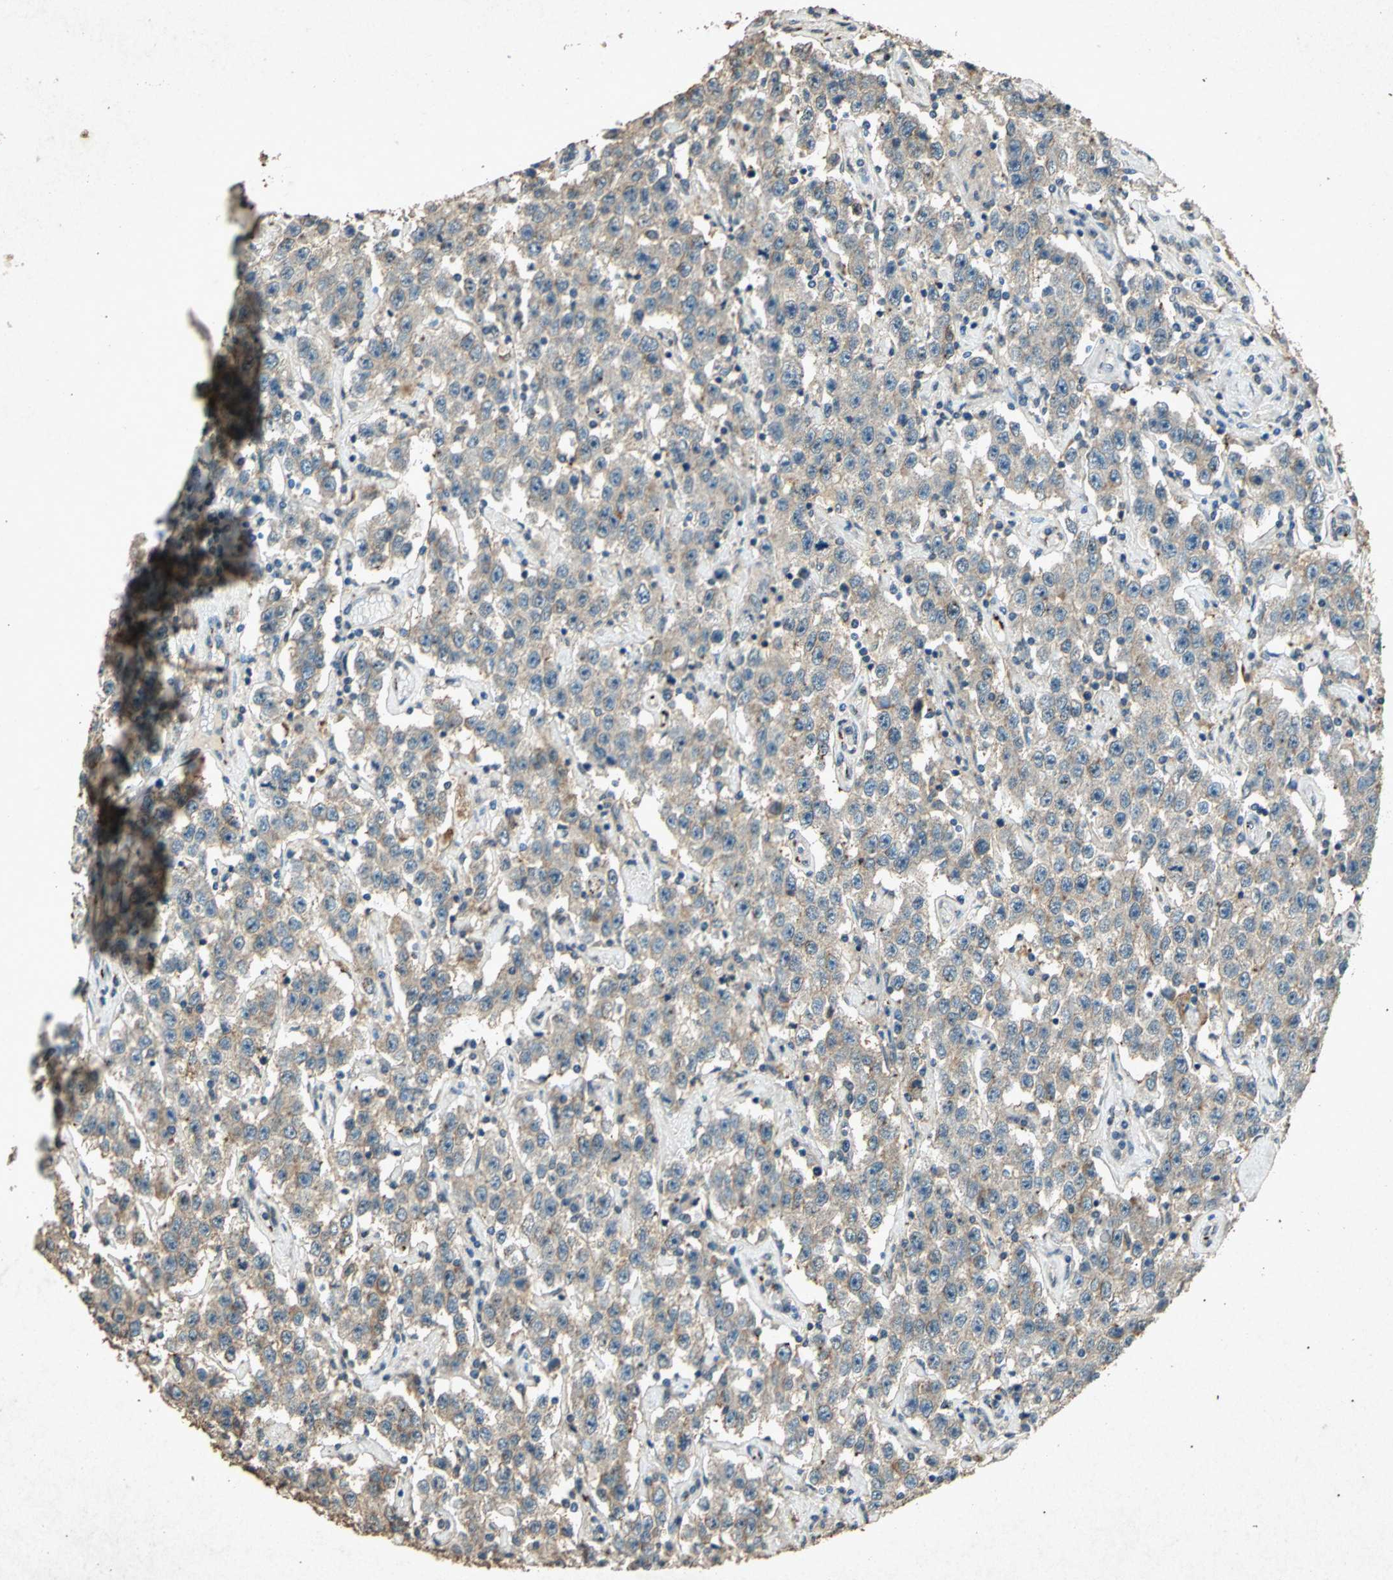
{"staining": {"intensity": "moderate", "quantity": ">75%", "location": "cytoplasmic/membranous"}, "tissue": "testis cancer", "cell_type": "Tumor cells", "image_type": "cancer", "snomed": [{"axis": "morphology", "description": "Seminoma, NOS"}, {"axis": "topography", "description": "Testis"}], "caption": "Testis seminoma stained with DAB (3,3'-diaminobenzidine) immunohistochemistry (IHC) shows medium levels of moderate cytoplasmic/membranous positivity in approximately >75% of tumor cells.", "gene": "PSEN1", "patient": {"sex": "male", "age": 52}}